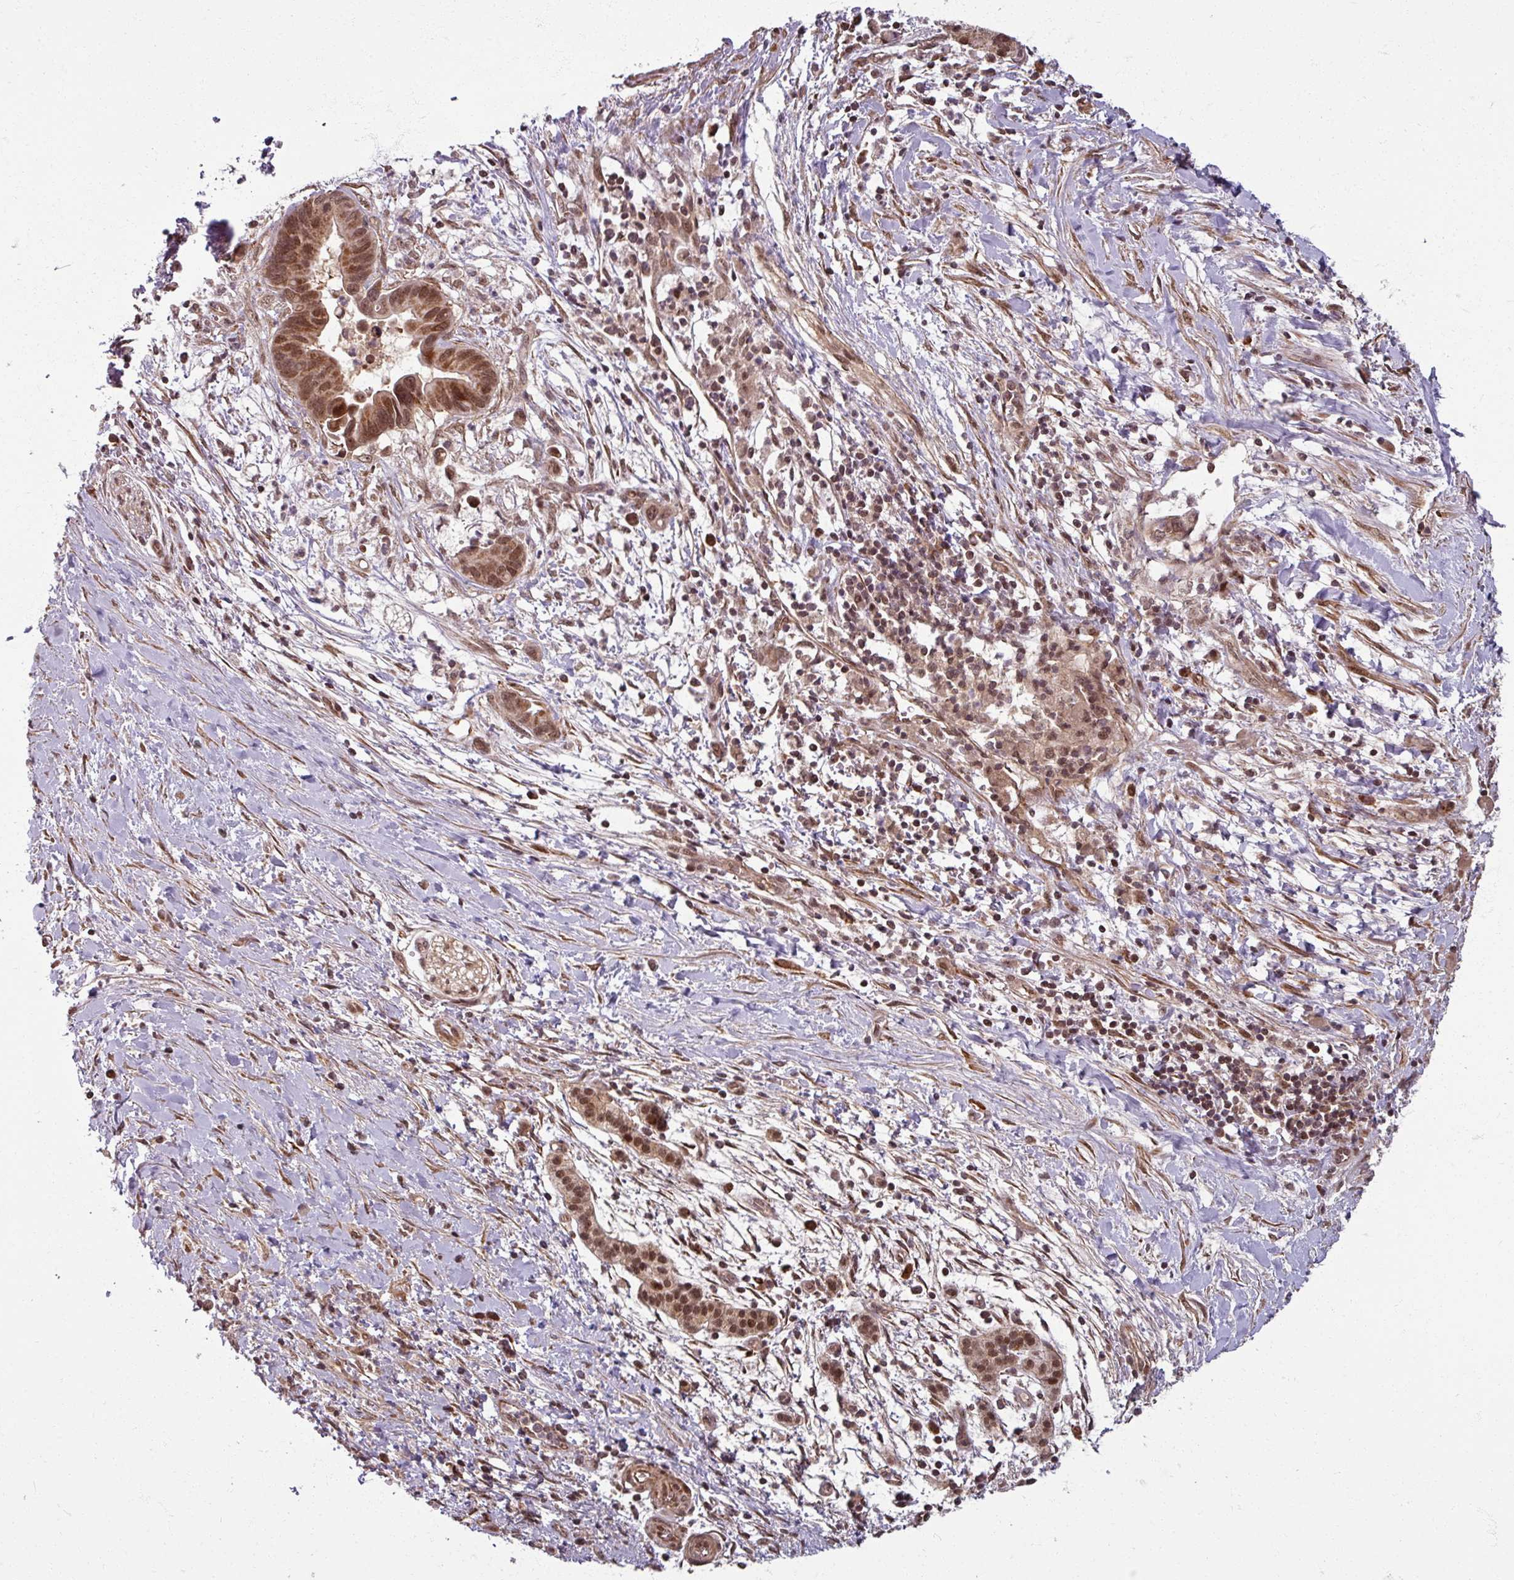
{"staining": {"intensity": "strong", "quantity": ">75%", "location": "cytoplasmic/membranous,nuclear"}, "tissue": "pancreatic cancer", "cell_type": "Tumor cells", "image_type": "cancer", "snomed": [{"axis": "morphology", "description": "Adenocarcinoma, NOS"}, {"axis": "topography", "description": "Pancreas"}], "caption": "Pancreatic cancer was stained to show a protein in brown. There is high levels of strong cytoplasmic/membranous and nuclear positivity in about >75% of tumor cells.", "gene": "SWI5", "patient": {"sex": "male", "age": 68}}